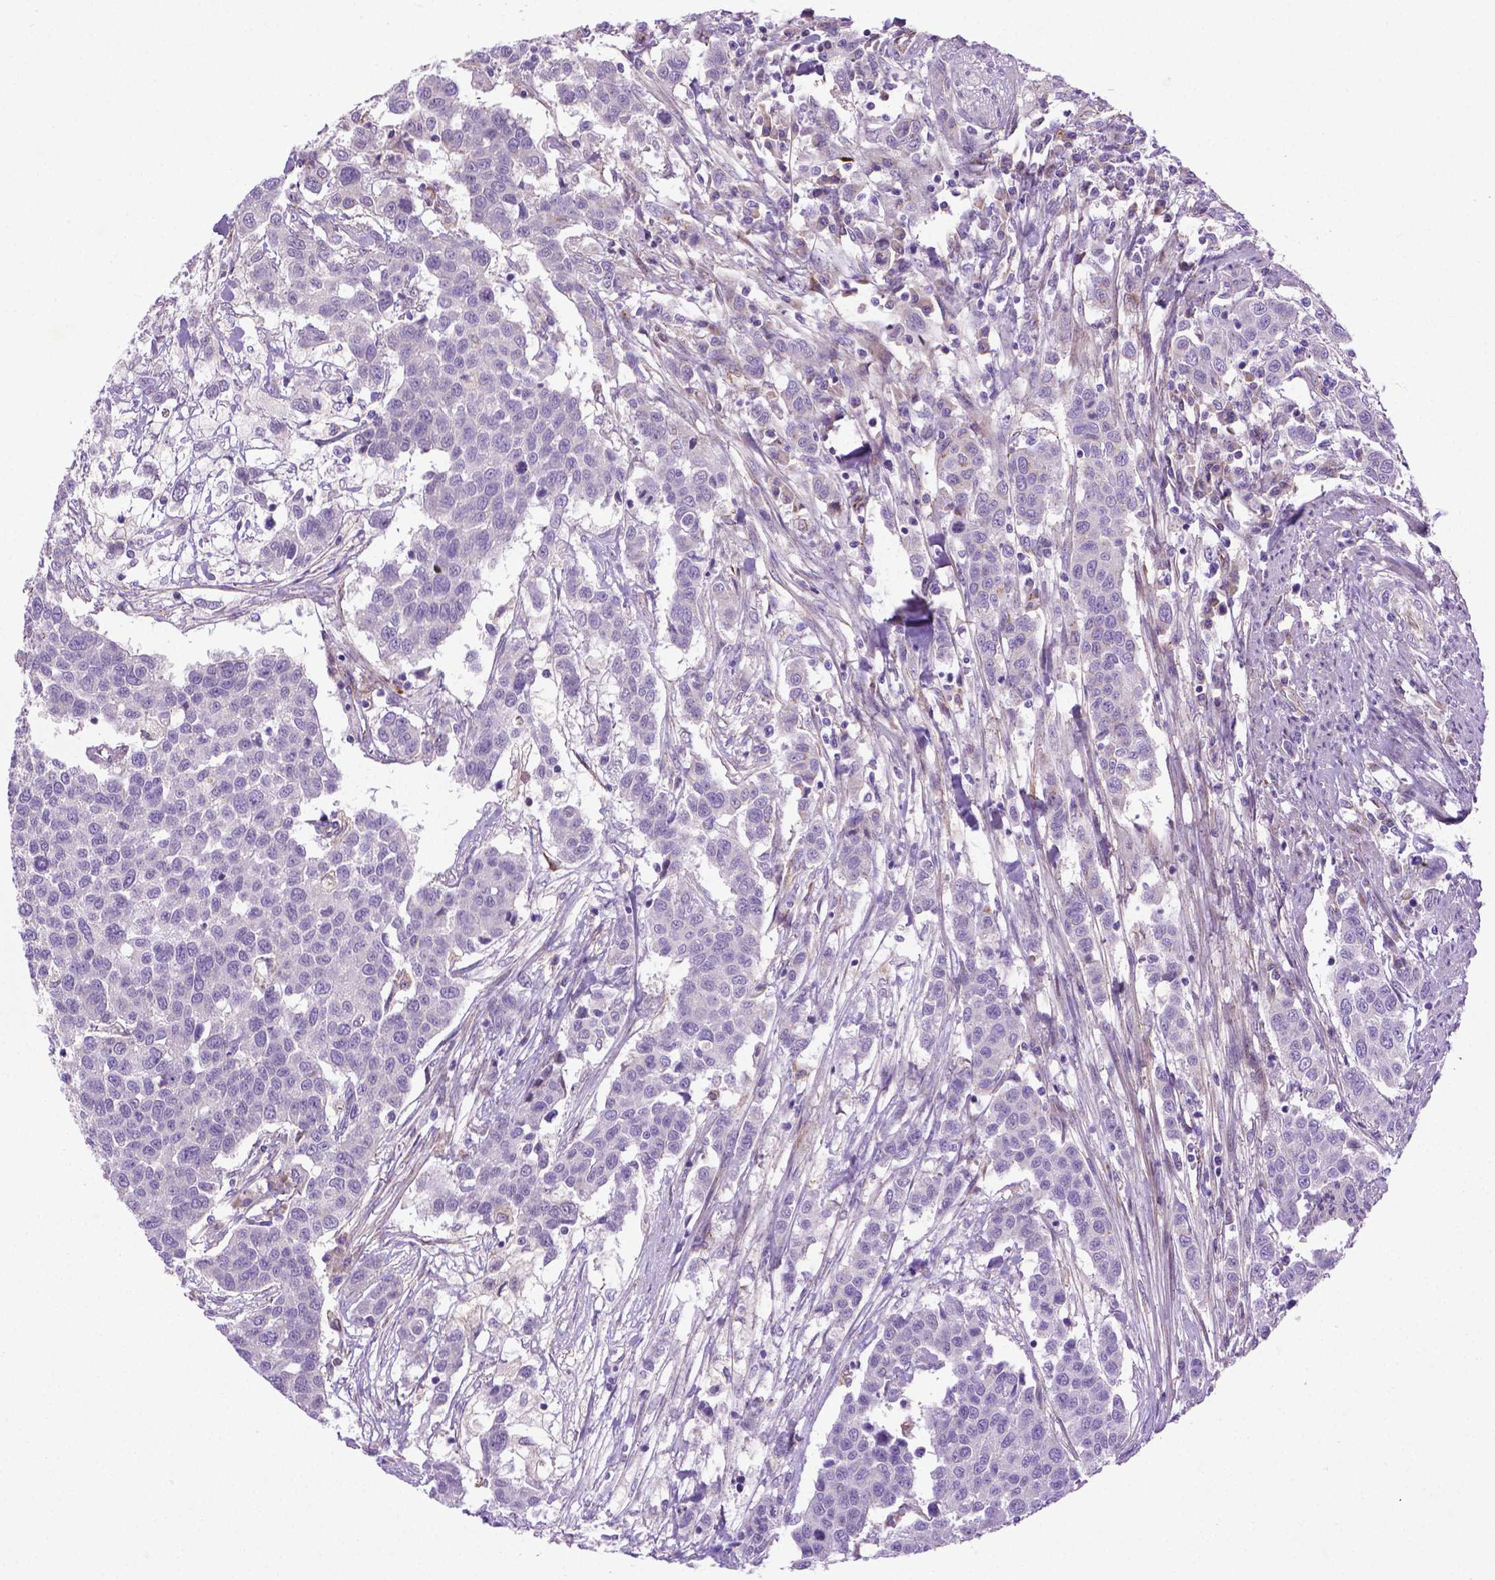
{"staining": {"intensity": "negative", "quantity": "none", "location": "none"}, "tissue": "urothelial cancer", "cell_type": "Tumor cells", "image_type": "cancer", "snomed": [{"axis": "morphology", "description": "Urothelial carcinoma, High grade"}, {"axis": "topography", "description": "Urinary bladder"}], "caption": "This is an immunohistochemistry image of human high-grade urothelial carcinoma. There is no positivity in tumor cells.", "gene": "CCER2", "patient": {"sex": "female", "age": 58}}